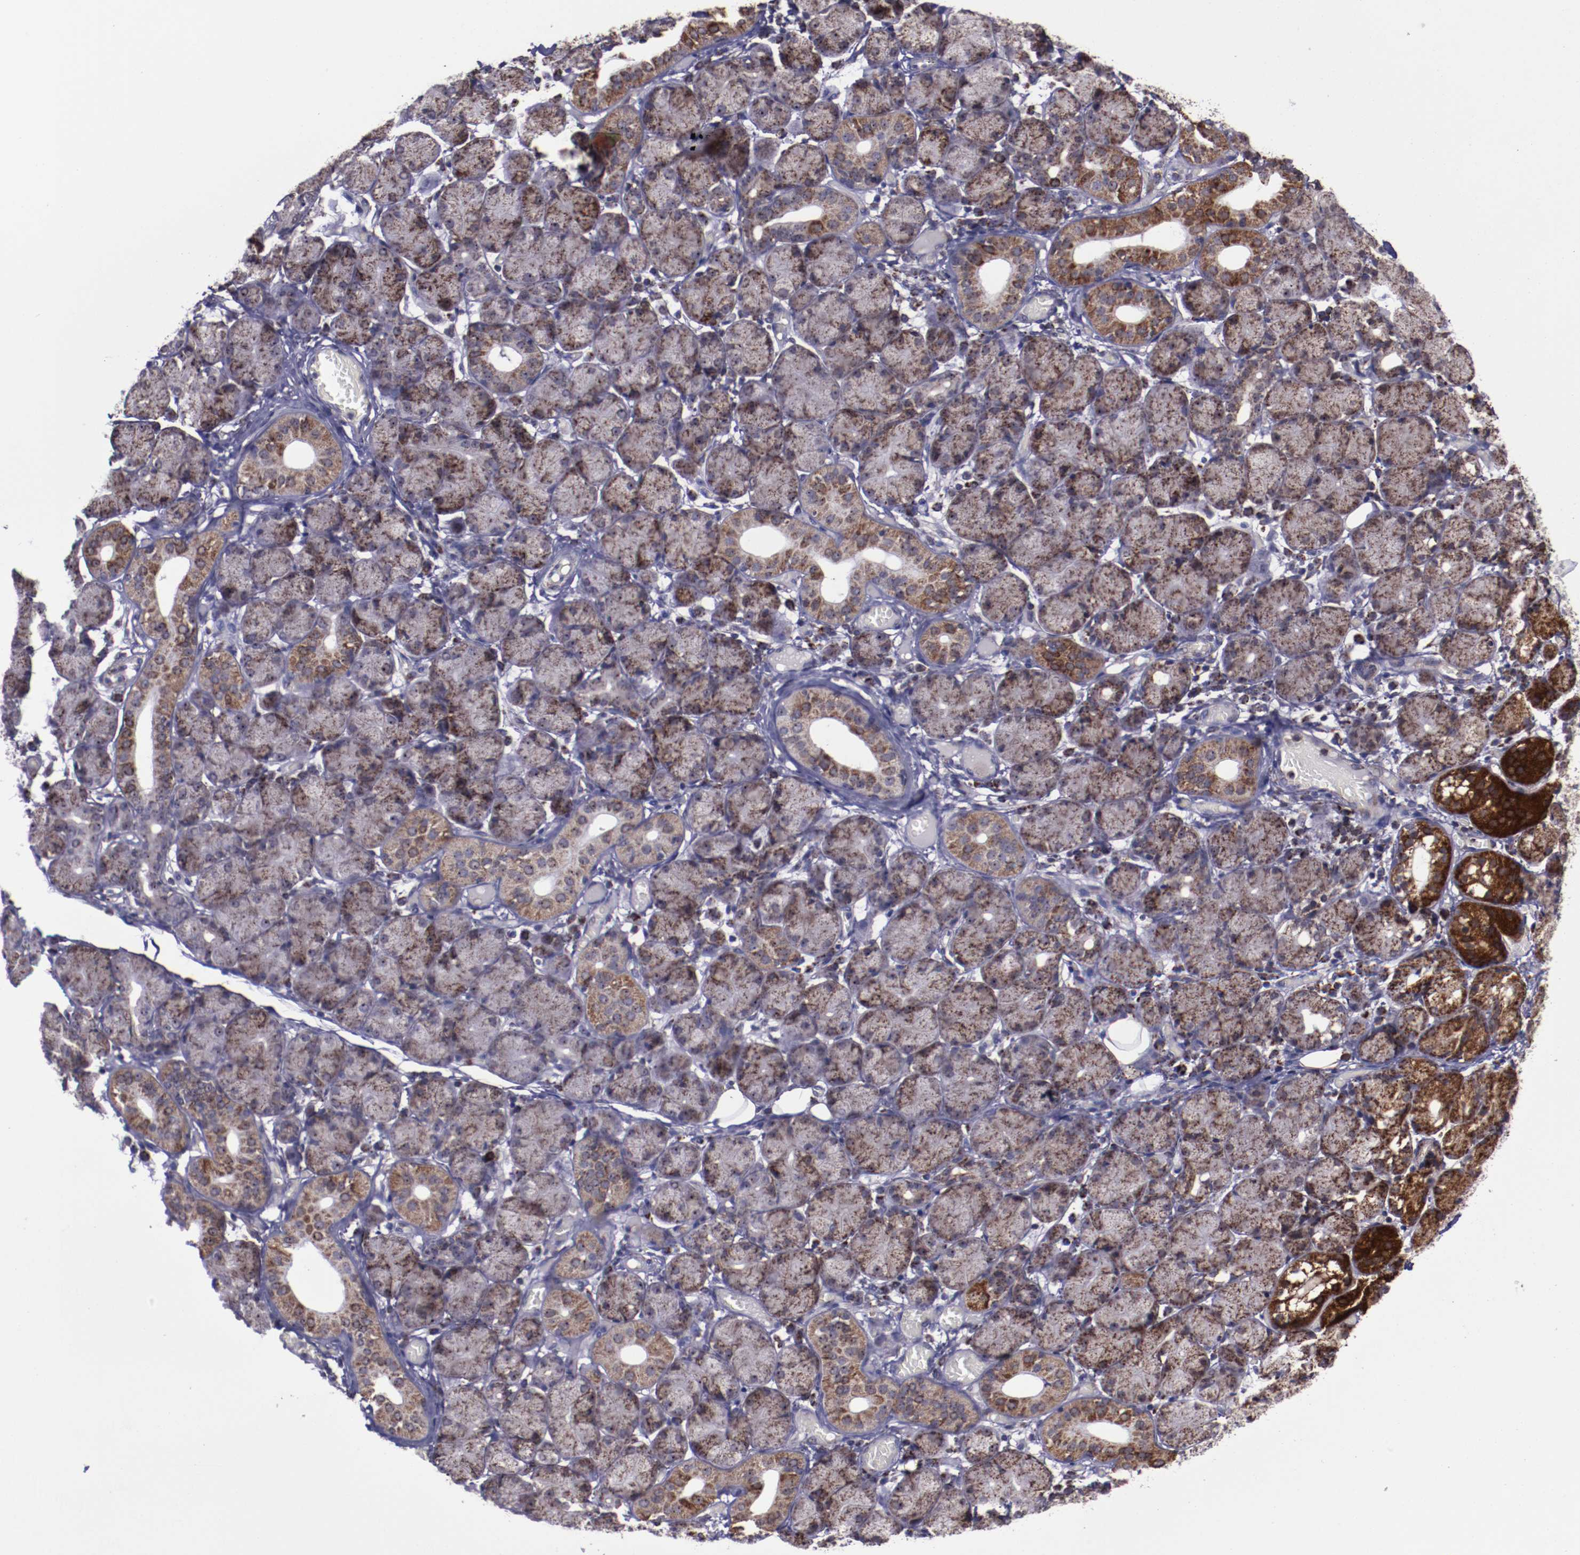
{"staining": {"intensity": "moderate", "quantity": "<25%", "location": "cytoplasmic/membranous"}, "tissue": "salivary gland", "cell_type": "Glandular cells", "image_type": "normal", "snomed": [{"axis": "morphology", "description": "Normal tissue, NOS"}, {"axis": "topography", "description": "Salivary gland"}], "caption": "DAB (3,3'-diaminobenzidine) immunohistochemical staining of unremarkable human salivary gland shows moderate cytoplasmic/membranous protein staining in about <25% of glandular cells. The protein of interest is shown in brown color, while the nuclei are stained blue.", "gene": "LONP1", "patient": {"sex": "female", "age": 24}}